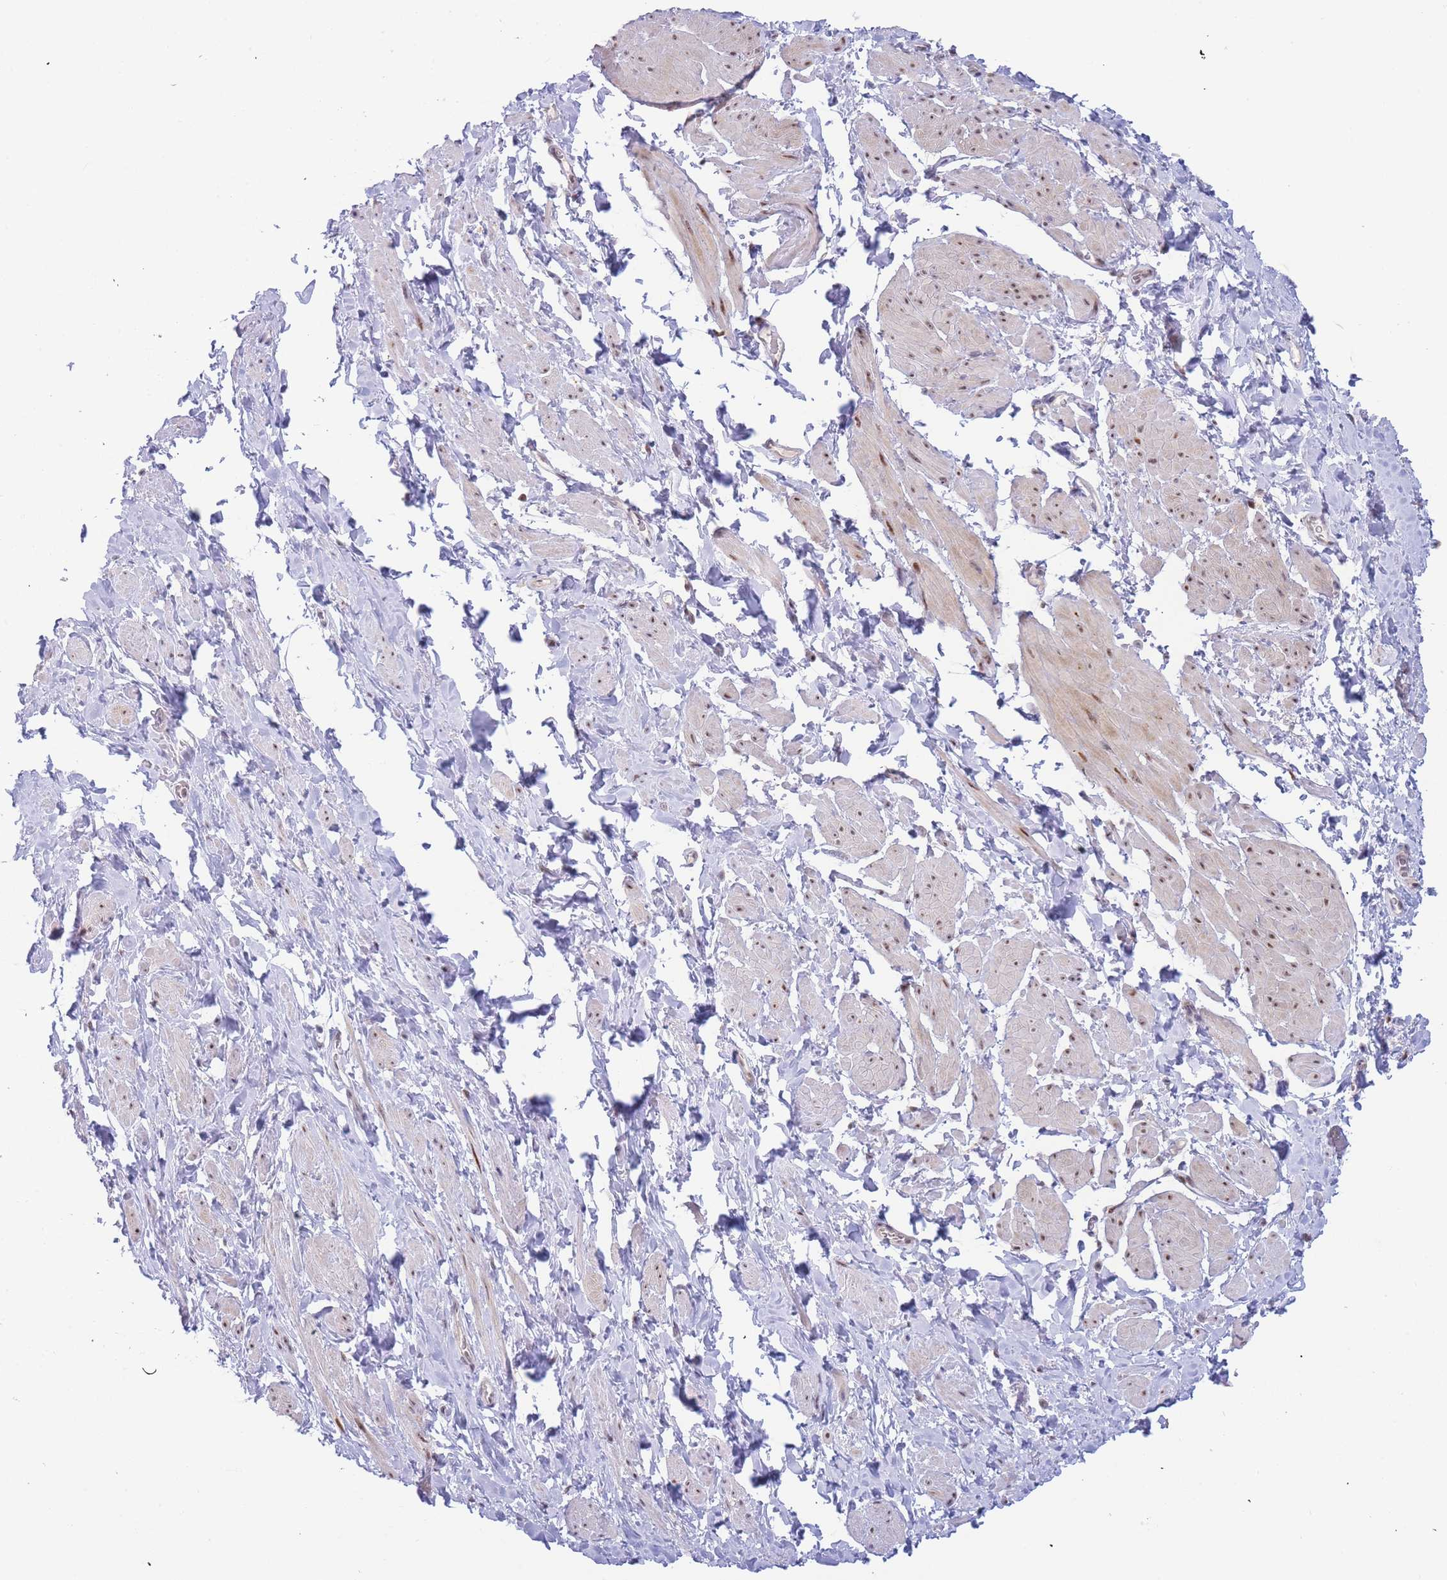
{"staining": {"intensity": "moderate", "quantity": ">75%", "location": "nuclear"}, "tissue": "smooth muscle", "cell_type": "Smooth muscle cells", "image_type": "normal", "snomed": [{"axis": "morphology", "description": "Normal tissue, NOS"}, {"axis": "topography", "description": "Smooth muscle"}, {"axis": "topography", "description": "Peripheral nerve tissue"}], "caption": "Smooth muscle stained for a protein (brown) displays moderate nuclear positive staining in approximately >75% of smooth muscle cells.", "gene": "DEAF1", "patient": {"sex": "male", "age": 69}}